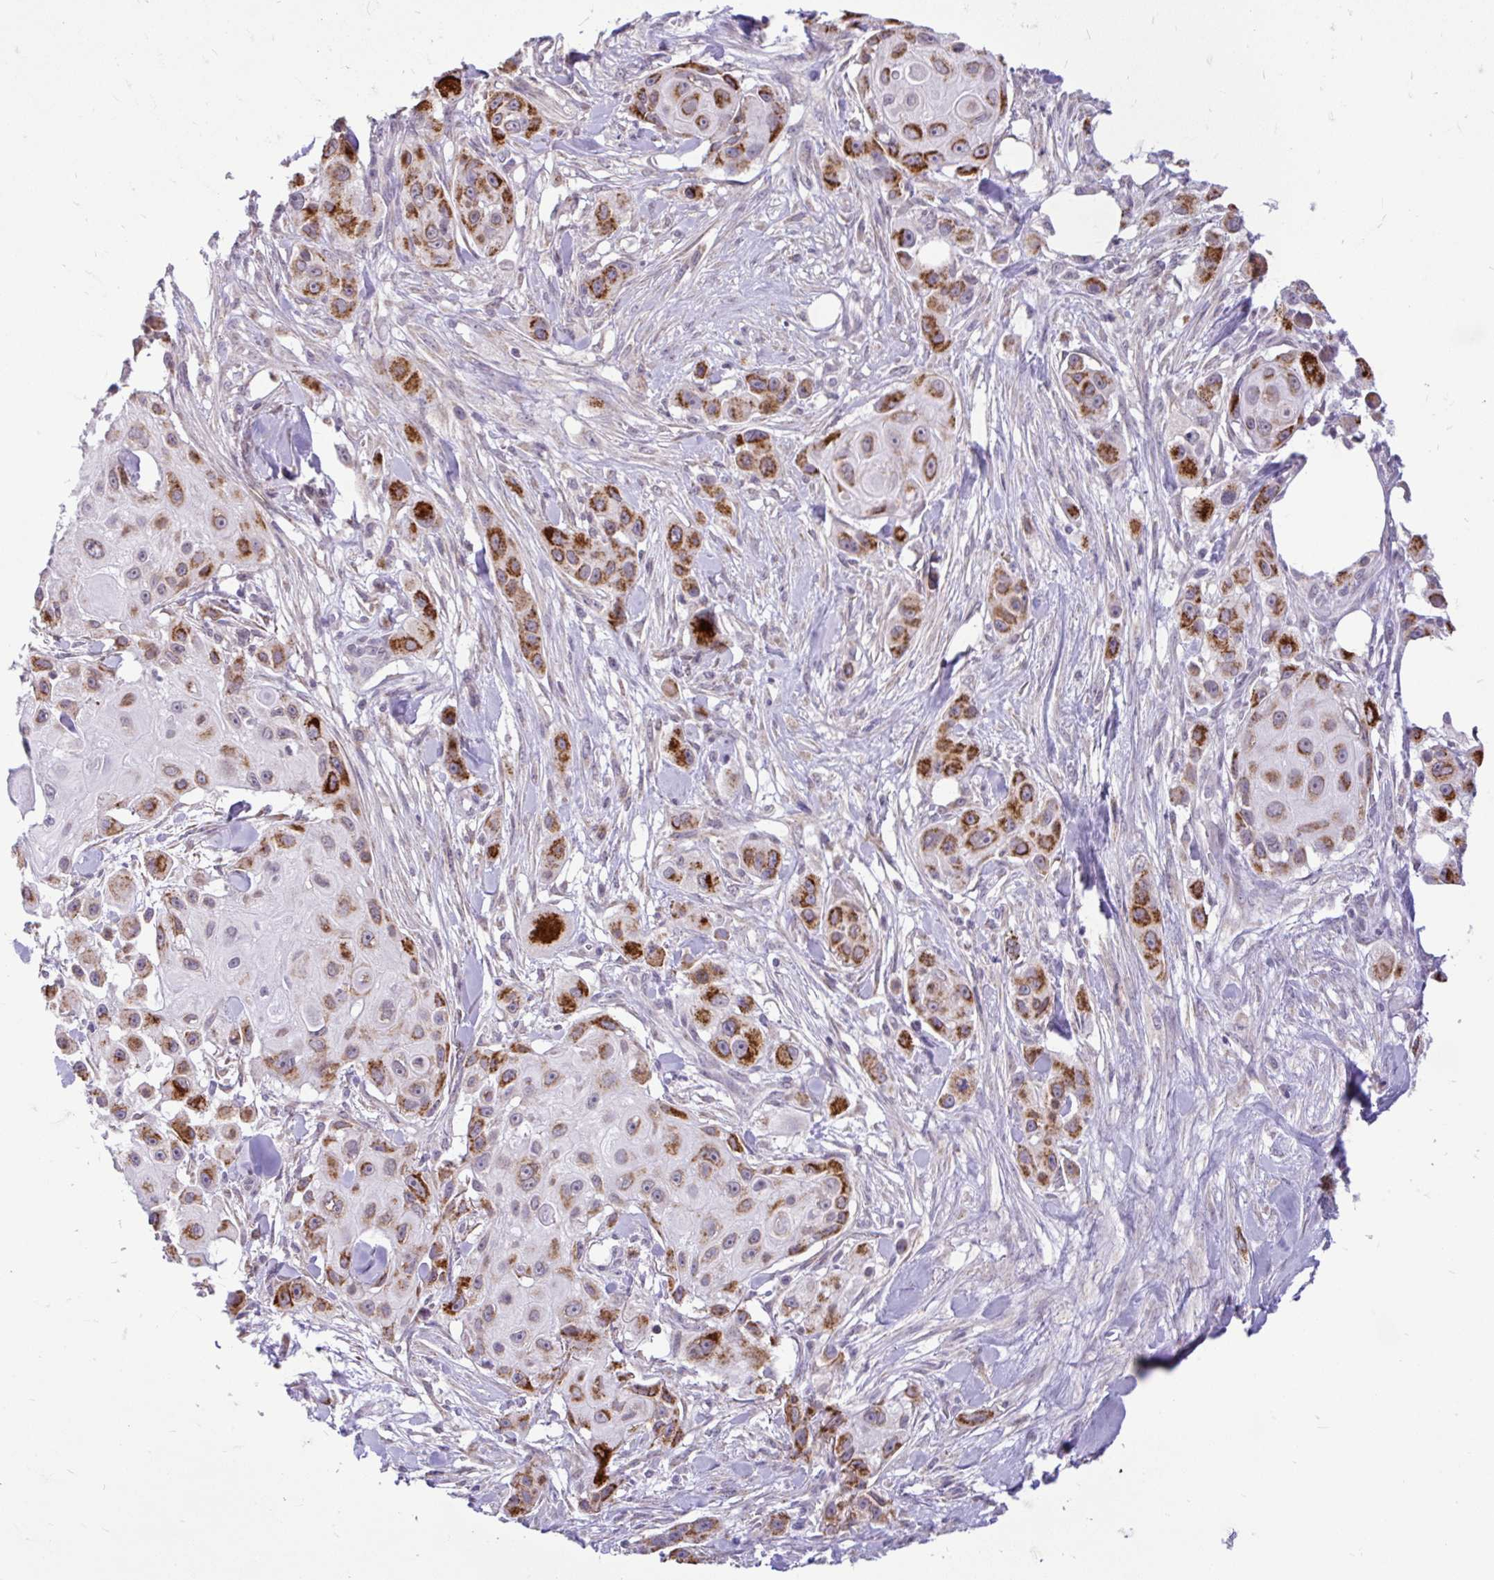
{"staining": {"intensity": "strong", "quantity": ">75%", "location": "cytoplasmic/membranous"}, "tissue": "skin cancer", "cell_type": "Tumor cells", "image_type": "cancer", "snomed": [{"axis": "morphology", "description": "Squamous cell carcinoma, NOS"}, {"axis": "topography", "description": "Skin"}], "caption": "High-power microscopy captured an immunohistochemistry photomicrograph of squamous cell carcinoma (skin), revealing strong cytoplasmic/membranous staining in approximately >75% of tumor cells.", "gene": "PYCR2", "patient": {"sex": "male", "age": 63}}